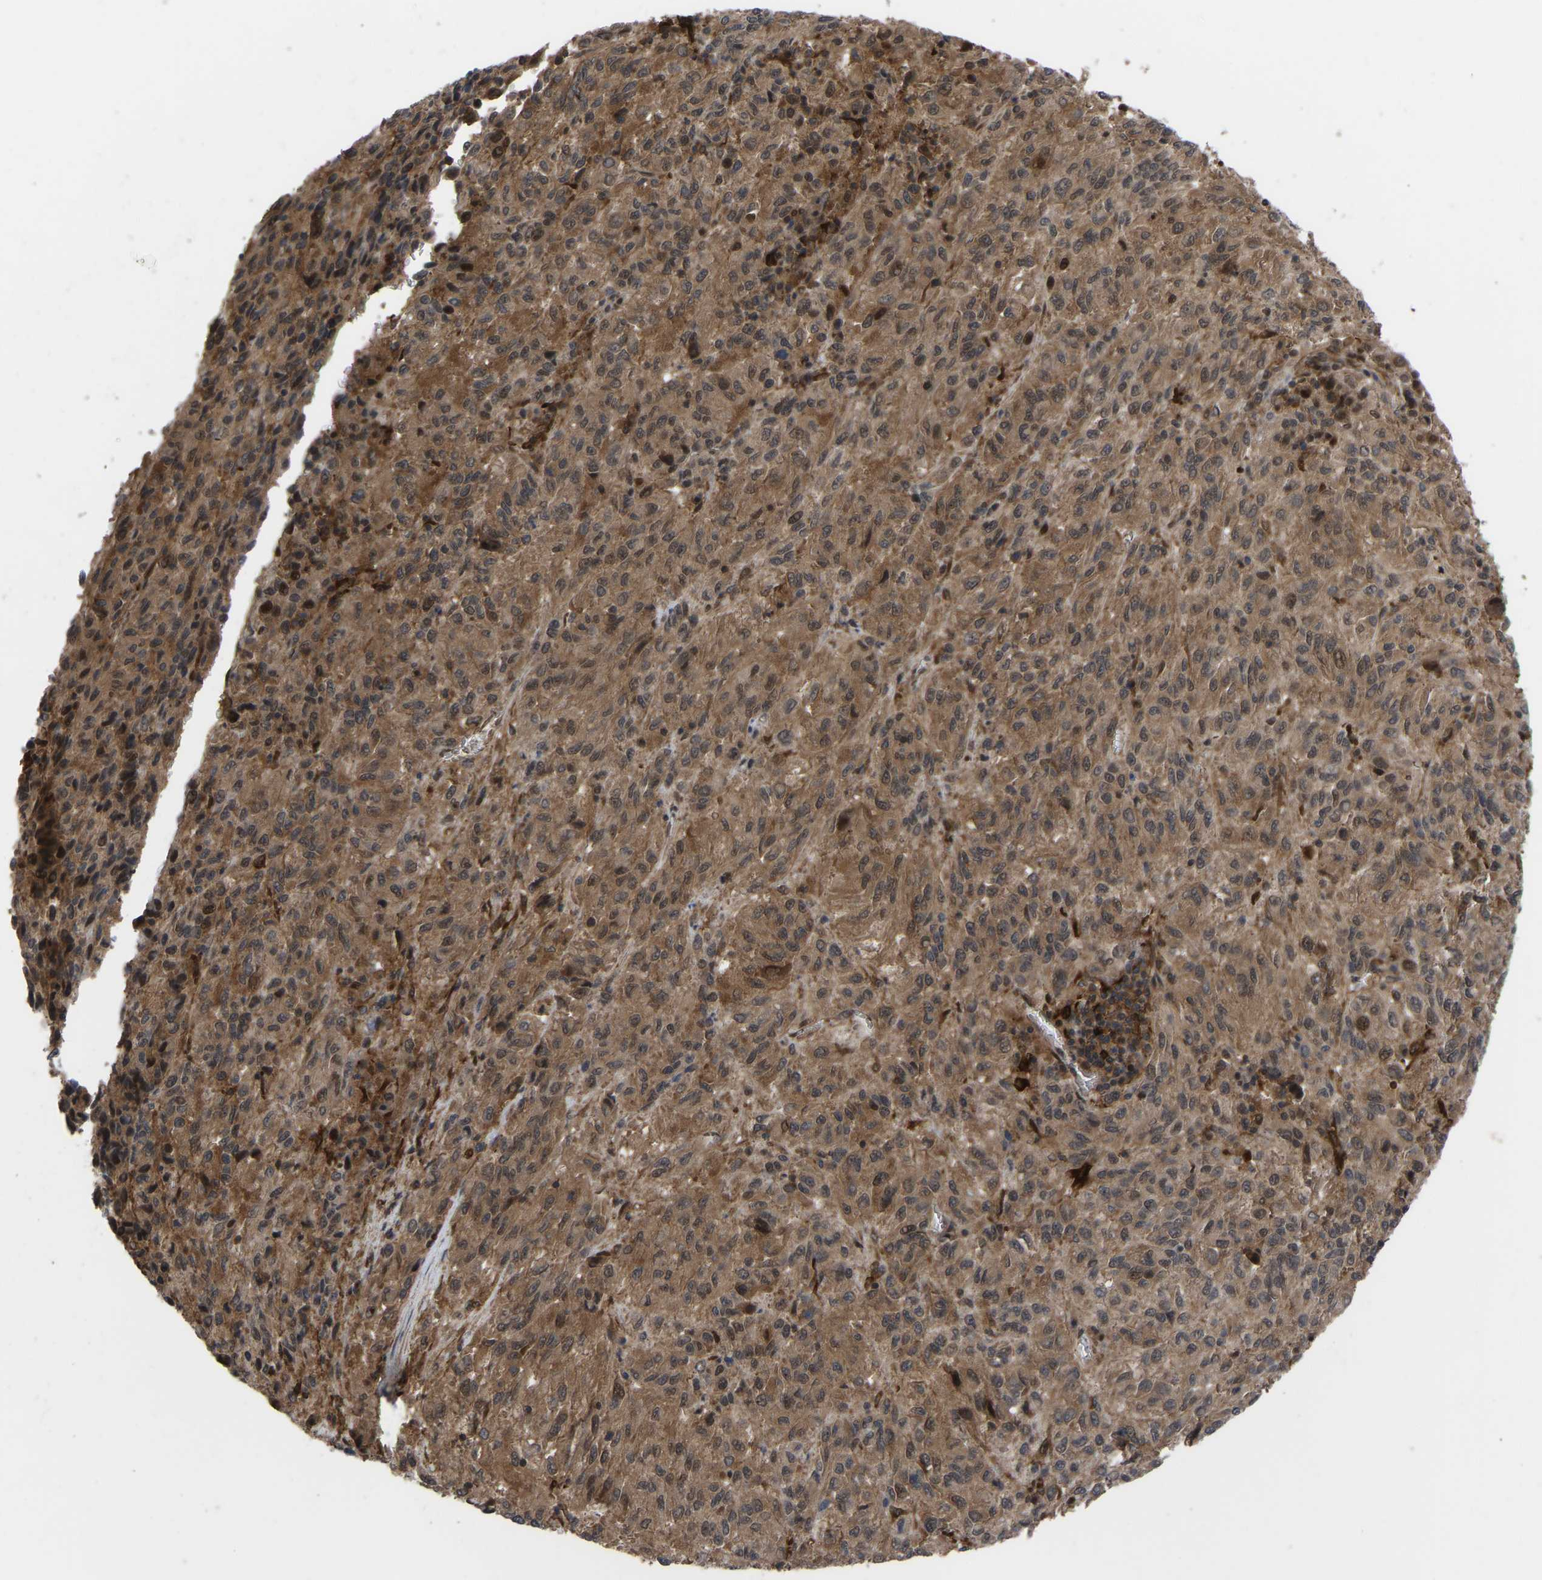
{"staining": {"intensity": "moderate", "quantity": ">75%", "location": "cytoplasmic/membranous"}, "tissue": "melanoma", "cell_type": "Tumor cells", "image_type": "cancer", "snomed": [{"axis": "morphology", "description": "Malignant melanoma, Metastatic site"}, {"axis": "topography", "description": "Lung"}], "caption": "Malignant melanoma (metastatic site) stained with DAB (3,3'-diaminobenzidine) immunohistochemistry (IHC) exhibits medium levels of moderate cytoplasmic/membranous staining in about >75% of tumor cells. Nuclei are stained in blue.", "gene": "CYP7B1", "patient": {"sex": "male", "age": 64}}